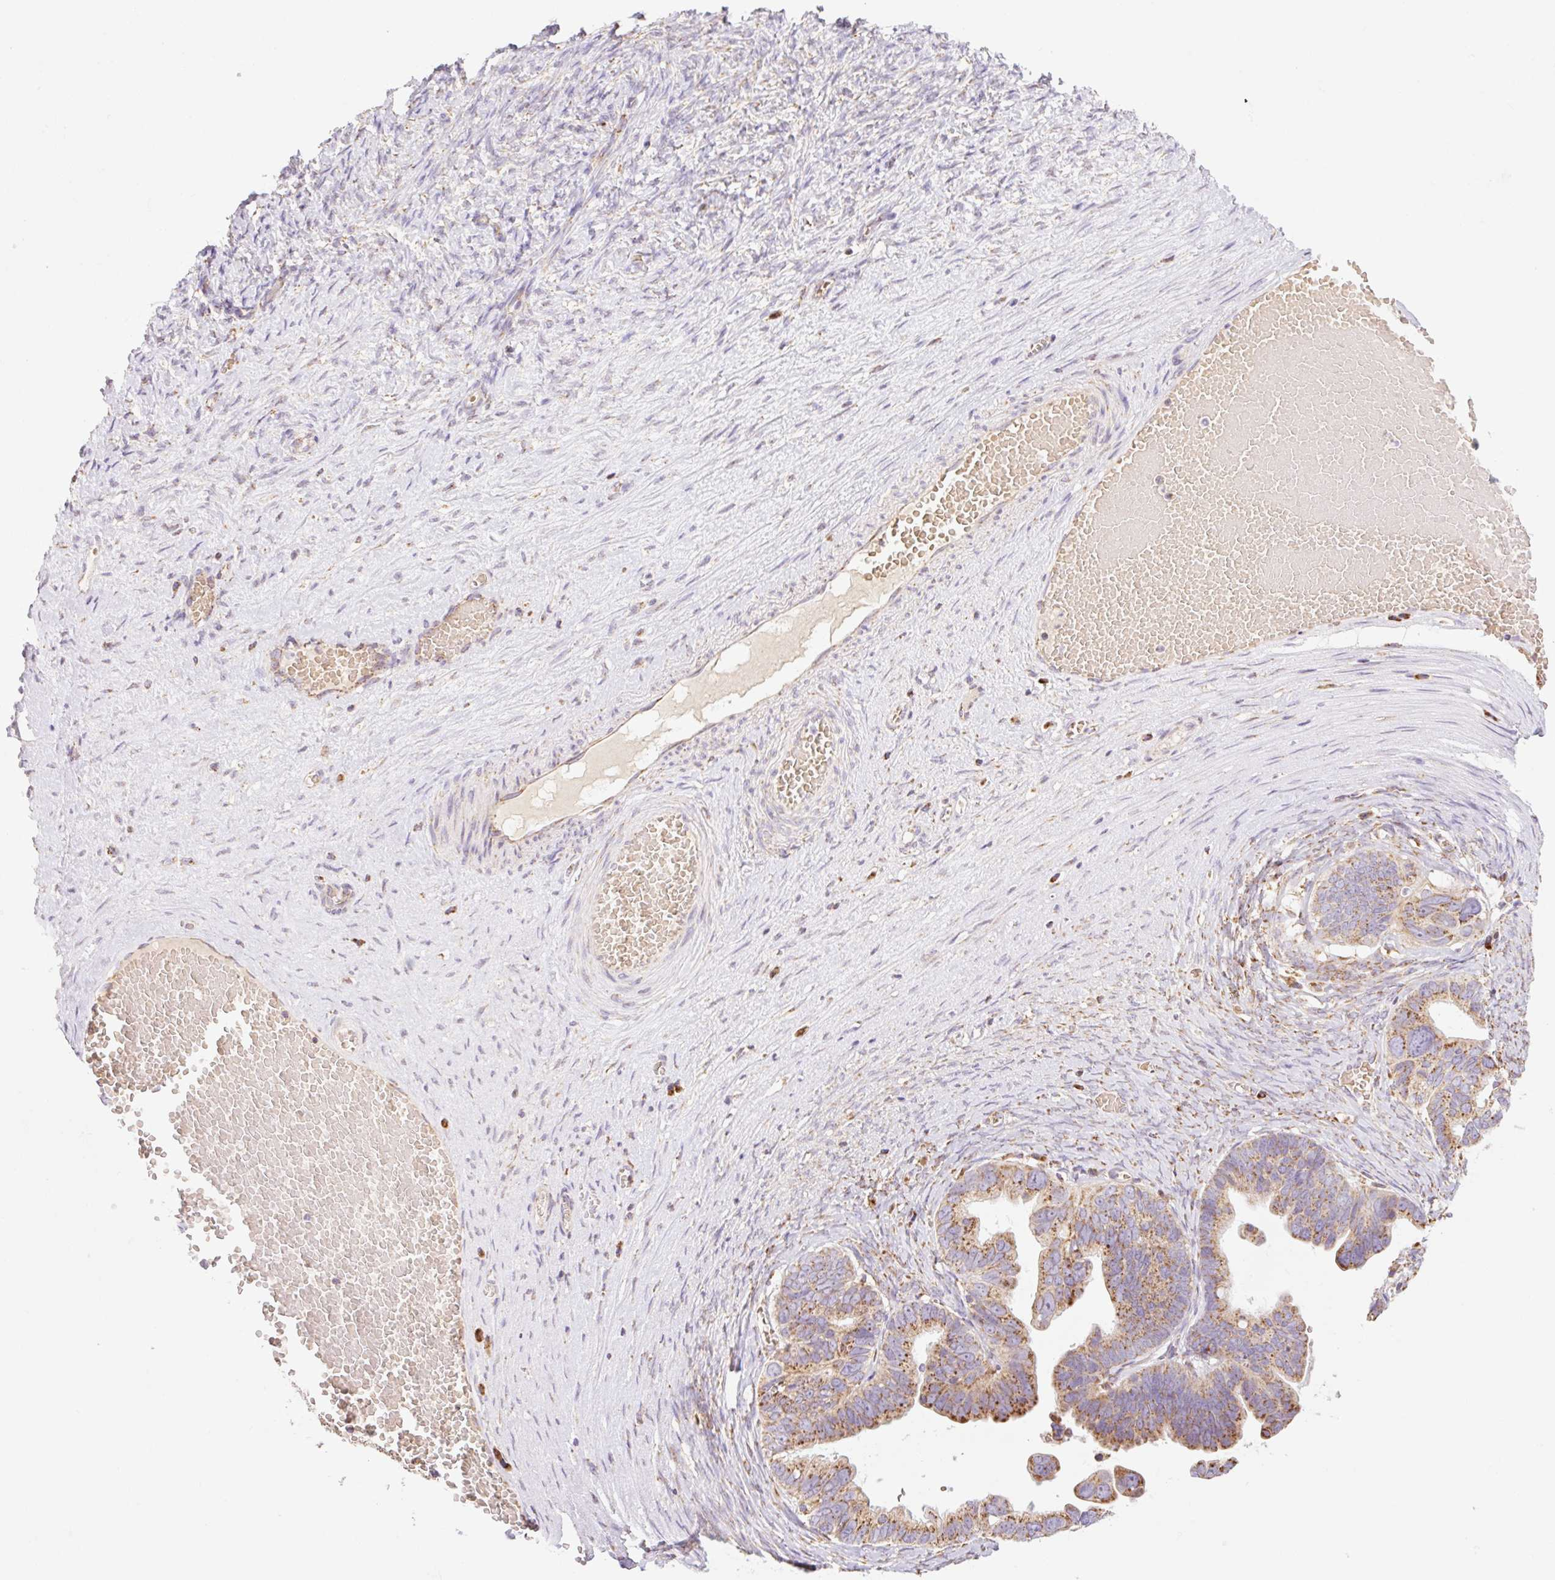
{"staining": {"intensity": "moderate", "quantity": ">75%", "location": "cytoplasmic/membranous"}, "tissue": "ovarian cancer", "cell_type": "Tumor cells", "image_type": "cancer", "snomed": [{"axis": "morphology", "description": "Cystadenocarcinoma, serous, NOS"}, {"axis": "topography", "description": "Ovary"}], "caption": "Immunohistochemistry of ovarian serous cystadenocarcinoma exhibits medium levels of moderate cytoplasmic/membranous positivity in about >75% of tumor cells. The staining is performed using DAB (3,3'-diaminobenzidine) brown chromogen to label protein expression. The nuclei are counter-stained blue using hematoxylin.", "gene": "GOSR2", "patient": {"sex": "female", "age": 56}}